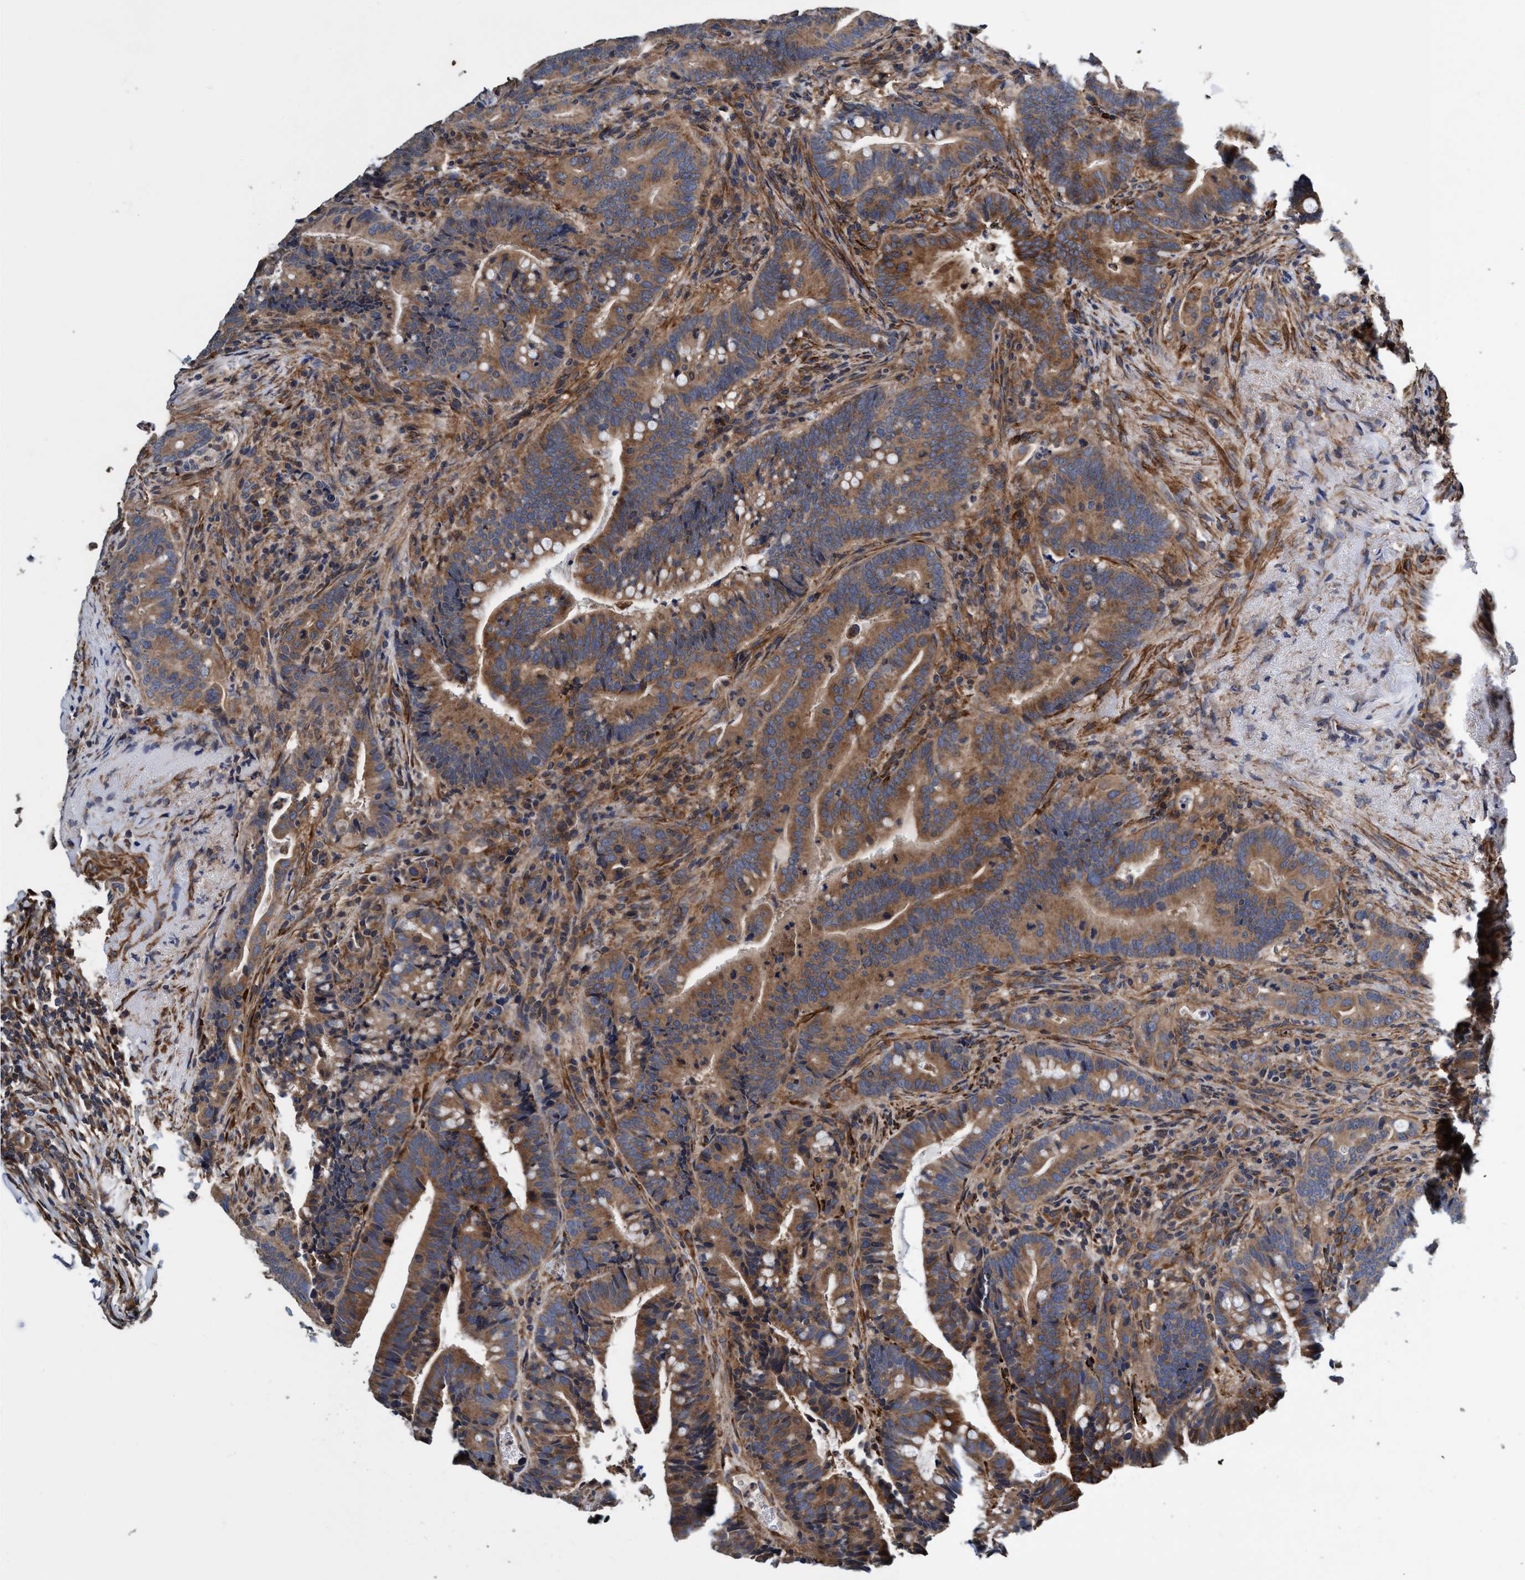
{"staining": {"intensity": "strong", "quantity": ">75%", "location": "cytoplasmic/membranous"}, "tissue": "colorectal cancer", "cell_type": "Tumor cells", "image_type": "cancer", "snomed": [{"axis": "morphology", "description": "Adenocarcinoma, NOS"}, {"axis": "topography", "description": "Colon"}], "caption": "A photomicrograph of human adenocarcinoma (colorectal) stained for a protein demonstrates strong cytoplasmic/membranous brown staining in tumor cells. The protein of interest is shown in brown color, while the nuclei are stained blue.", "gene": "CALCOCO2", "patient": {"sex": "female", "age": 66}}